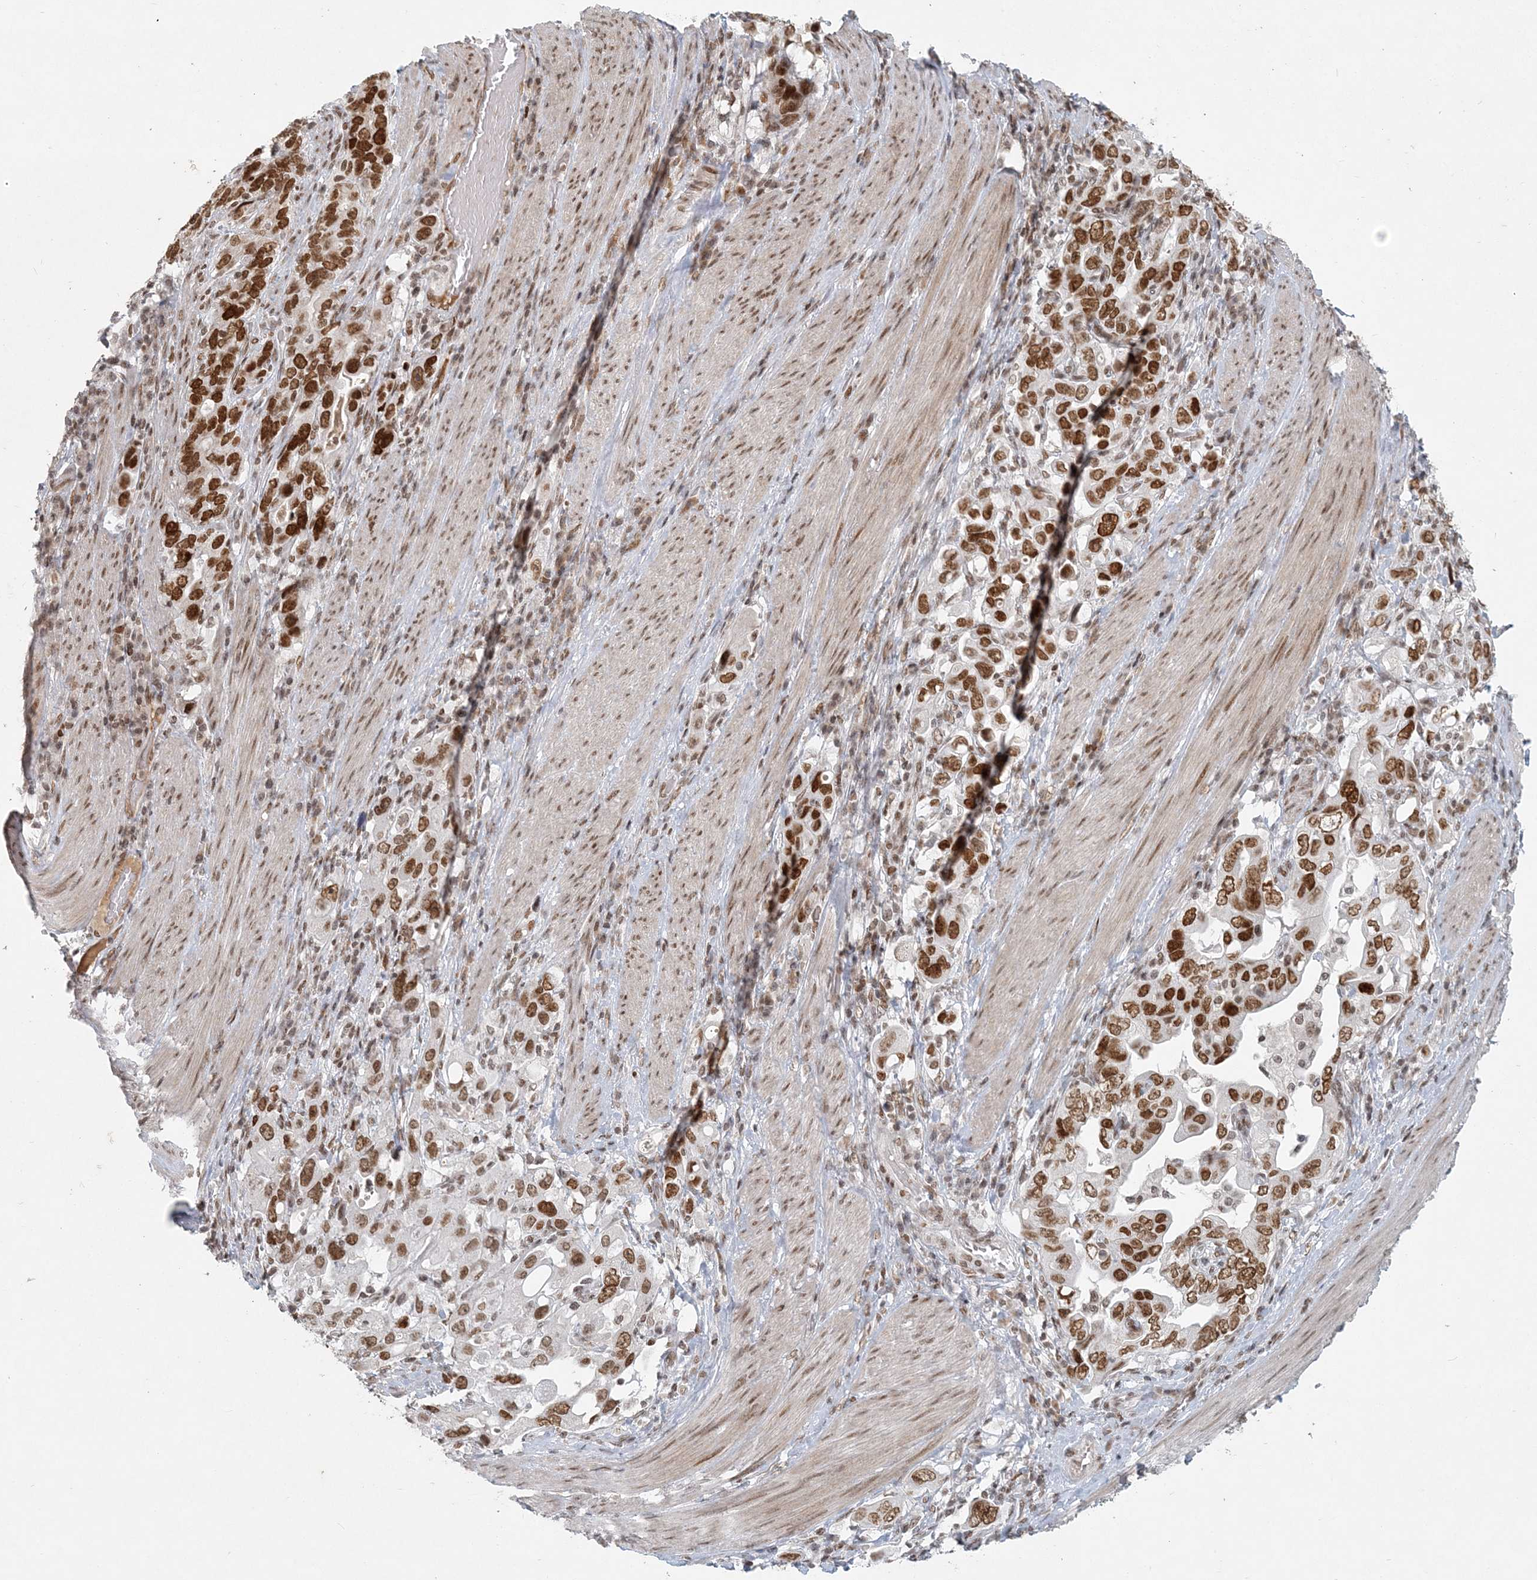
{"staining": {"intensity": "strong", "quantity": ">75%", "location": "nuclear"}, "tissue": "stomach cancer", "cell_type": "Tumor cells", "image_type": "cancer", "snomed": [{"axis": "morphology", "description": "Adenocarcinoma, NOS"}, {"axis": "topography", "description": "Stomach, upper"}], "caption": "Protein expression analysis of stomach cancer shows strong nuclear expression in approximately >75% of tumor cells. (DAB (3,3'-diaminobenzidine) IHC with brightfield microscopy, high magnification).", "gene": "BAZ1B", "patient": {"sex": "male", "age": 62}}